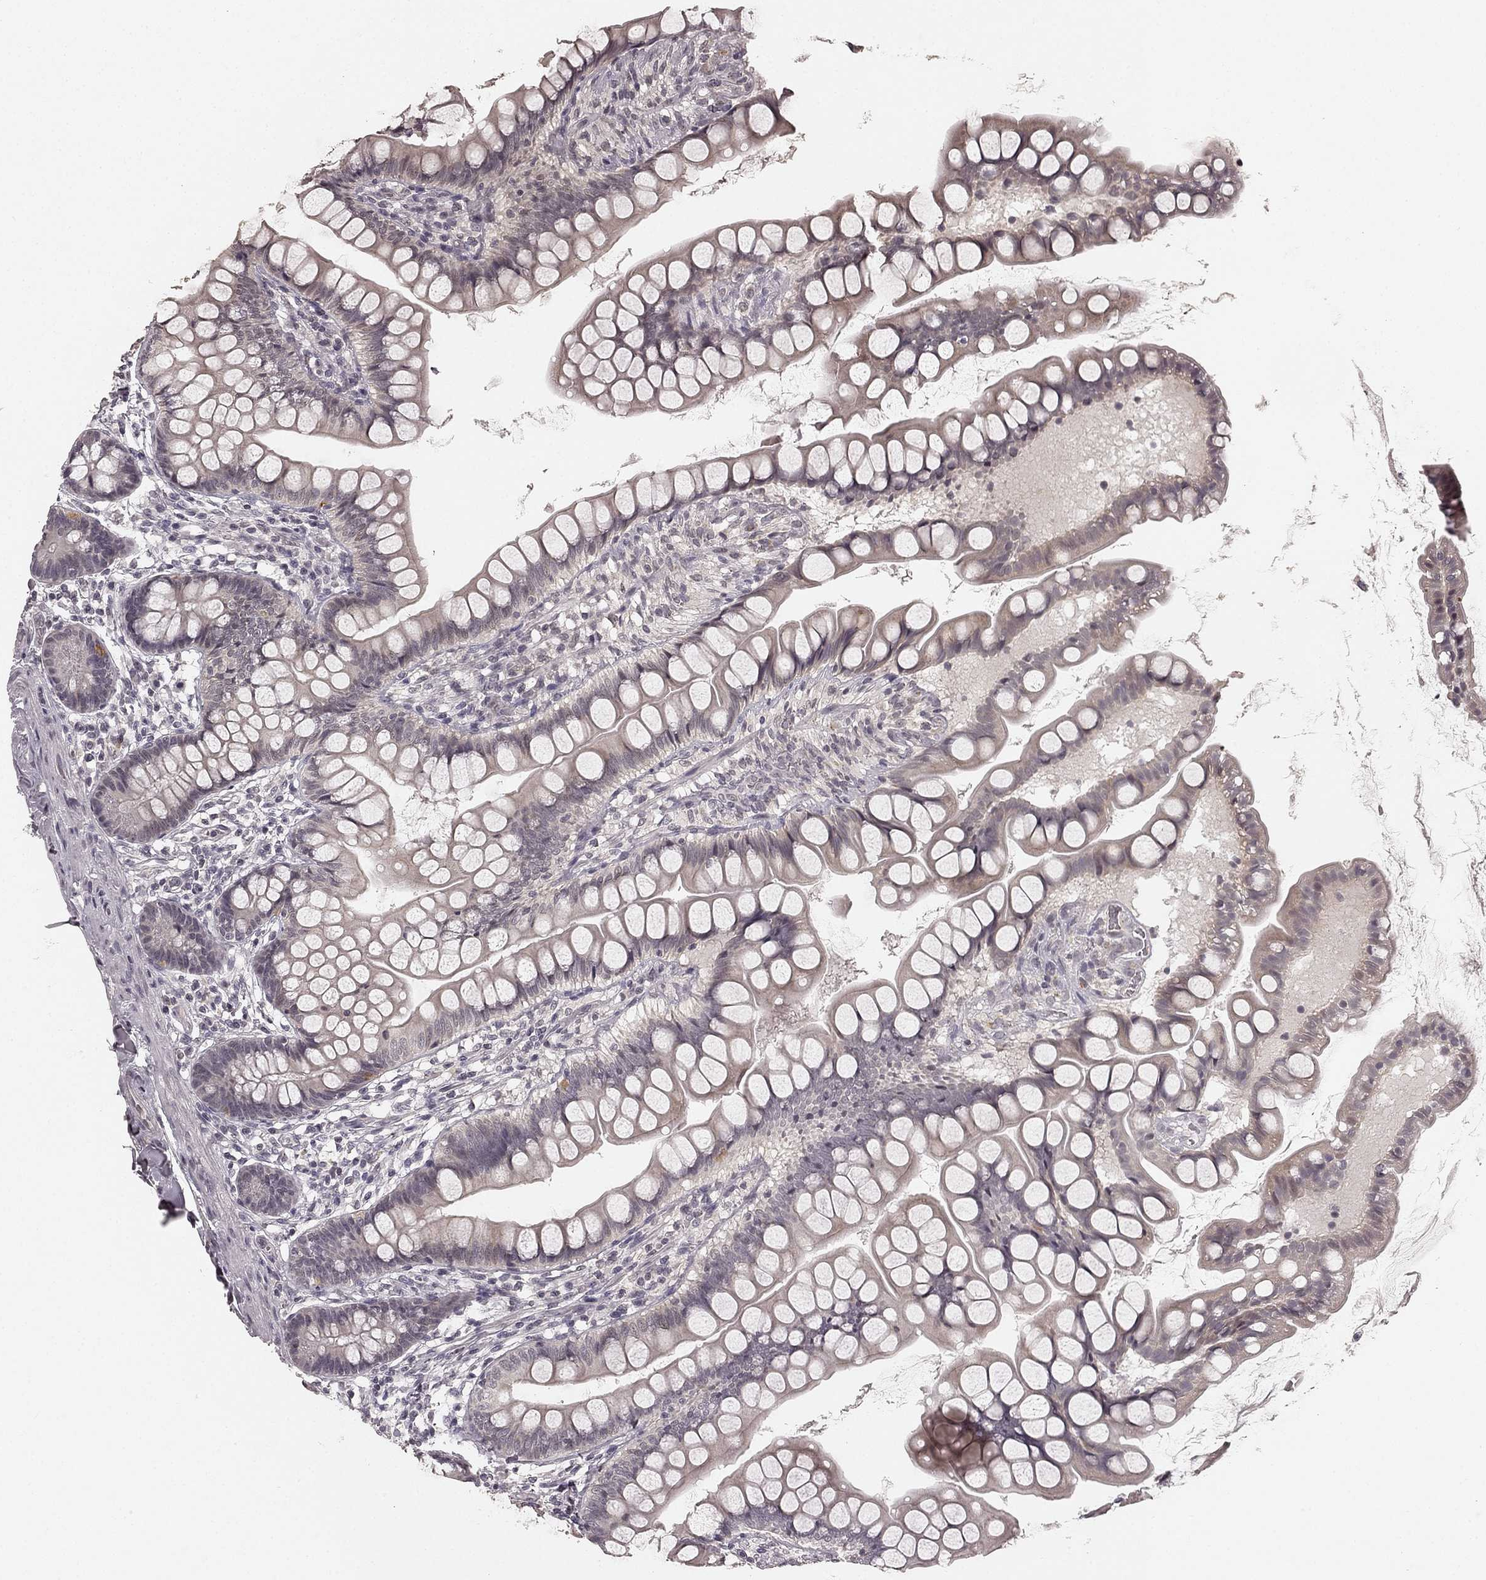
{"staining": {"intensity": "strong", "quantity": "<25%", "location": "cytoplasmic/membranous"}, "tissue": "small intestine", "cell_type": "Glandular cells", "image_type": "normal", "snomed": [{"axis": "morphology", "description": "Normal tissue, NOS"}, {"axis": "topography", "description": "Small intestine"}], "caption": "Small intestine stained with DAB (3,3'-diaminobenzidine) immunohistochemistry reveals medium levels of strong cytoplasmic/membranous expression in about <25% of glandular cells.", "gene": "HCN4", "patient": {"sex": "male", "age": 70}}